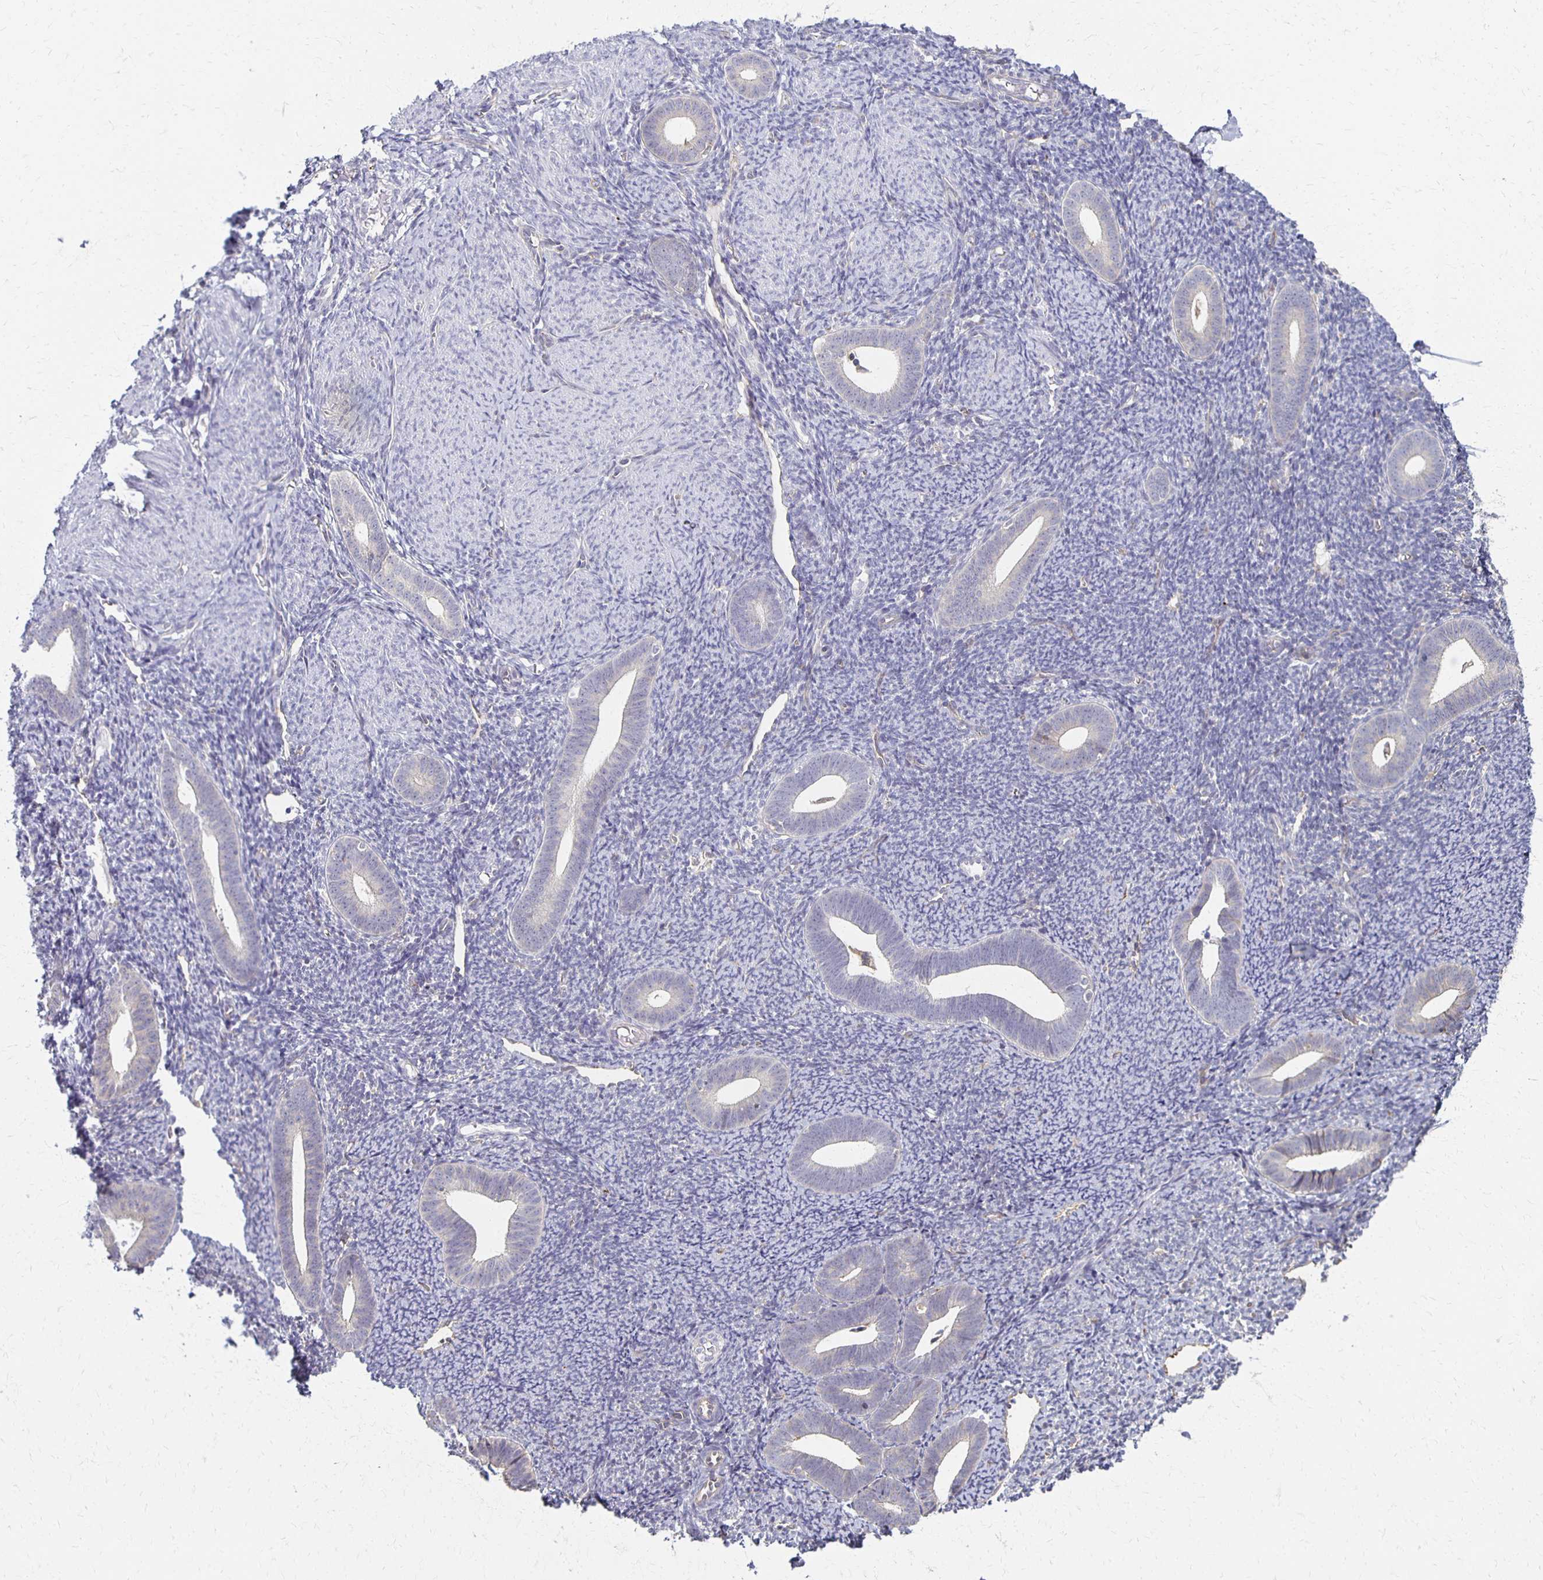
{"staining": {"intensity": "negative", "quantity": "none", "location": "none"}, "tissue": "endometrium", "cell_type": "Cells in endometrial stroma", "image_type": "normal", "snomed": [{"axis": "morphology", "description": "Normal tissue, NOS"}, {"axis": "topography", "description": "Endometrium"}], "caption": "IHC micrograph of normal endometrium stained for a protein (brown), which reveals no expression in cells in endometrial stroma.", "gene": "GPX4", "patient": {"sex": "female", "age": 39}}